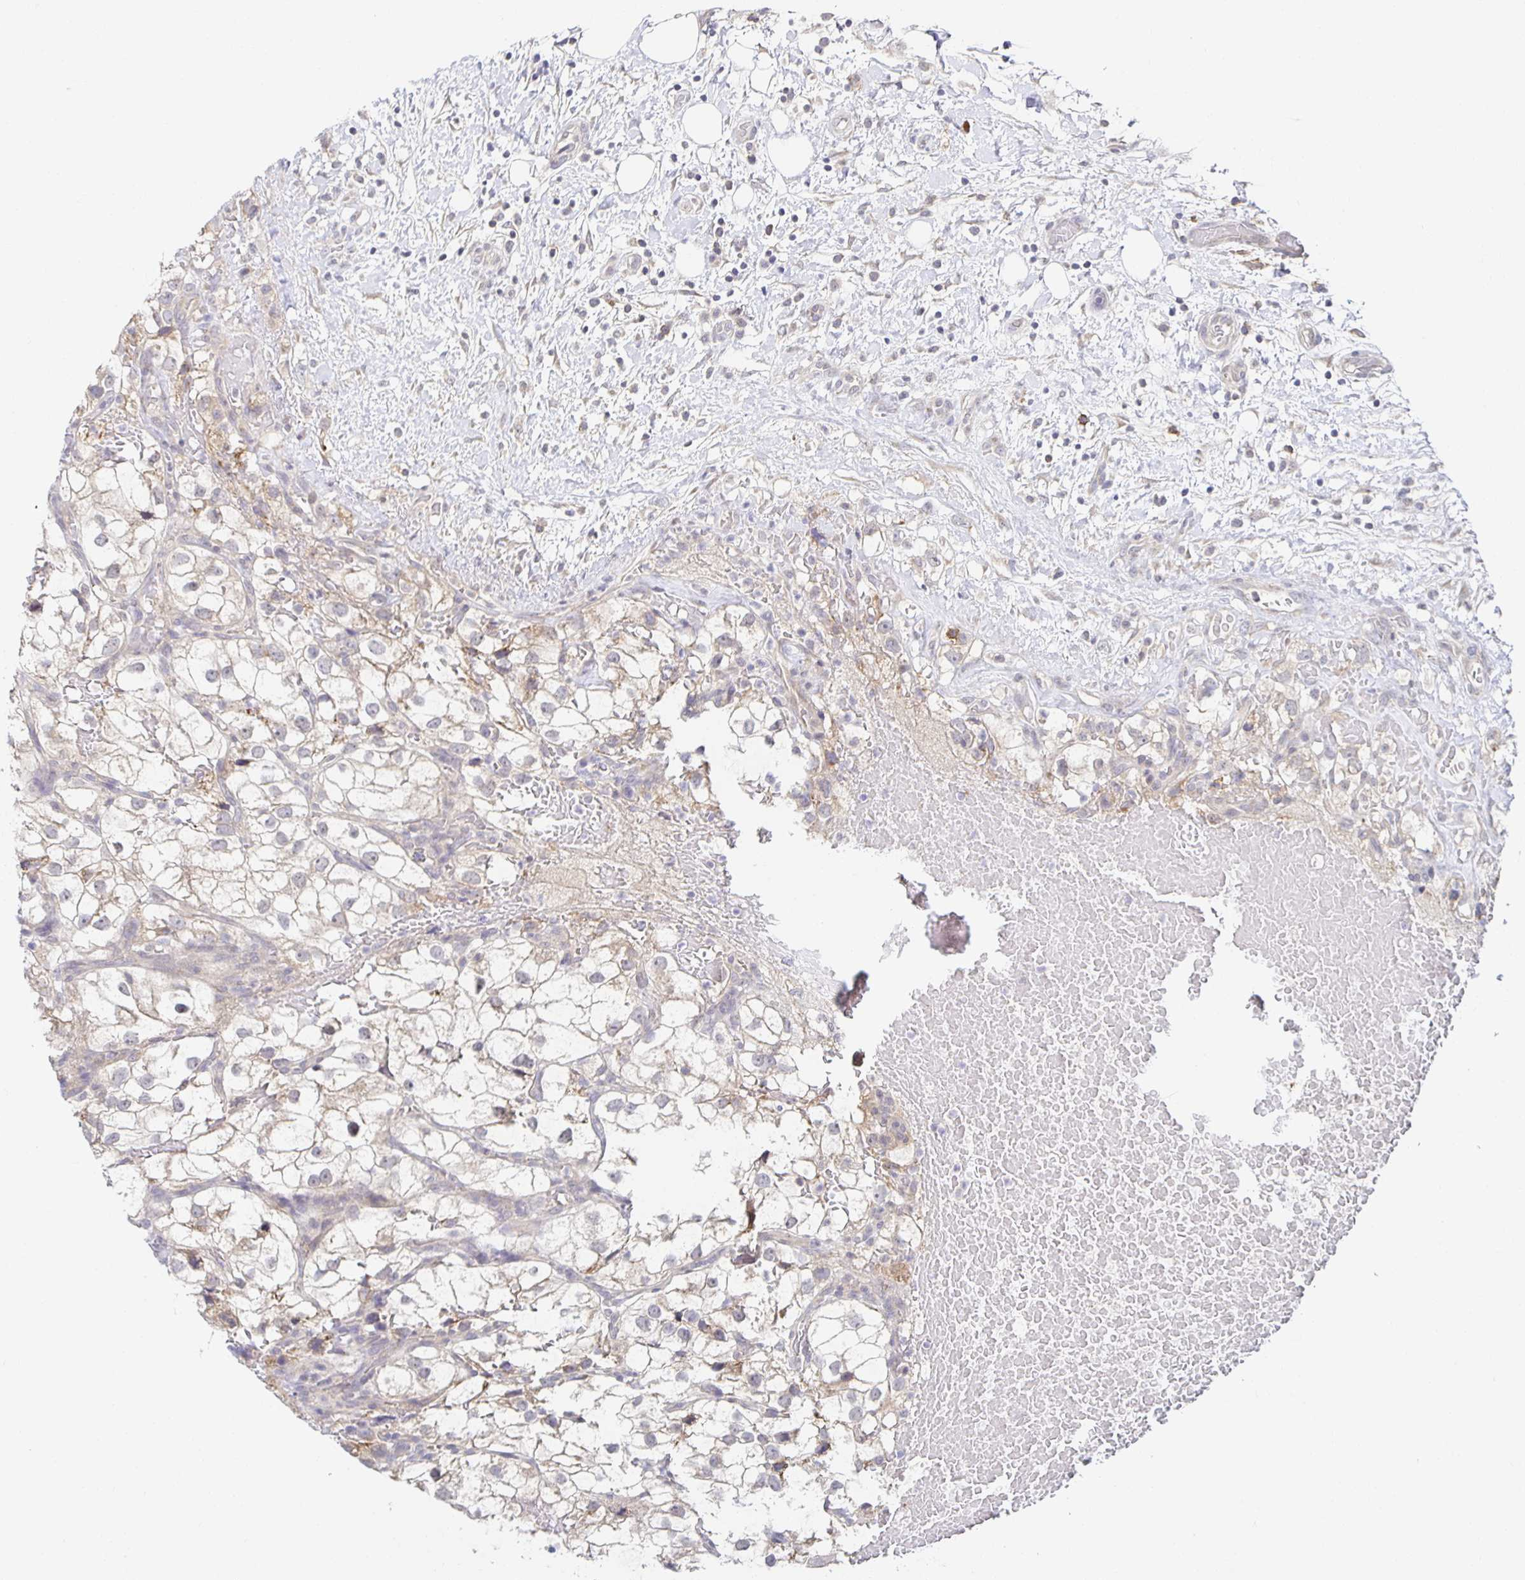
{"staining": {"intensity": "negative", "quantity": "none", "location": "none"}, "tissue": "renal cancer", "cell_type": "Tumor cells", "image_type": "cancer", "snomed": [{"axis": "morphology", "description": "Adenocarcinoma, NOS"}, {"axis": "topography", "description": "Kidney"}], "caption": "Protein analysis of renal cancer (adenocarcinoma) displays no significant staining in tumor cells.", "gene": "BAD", "patient": {"sex": "male", "age": 59}}